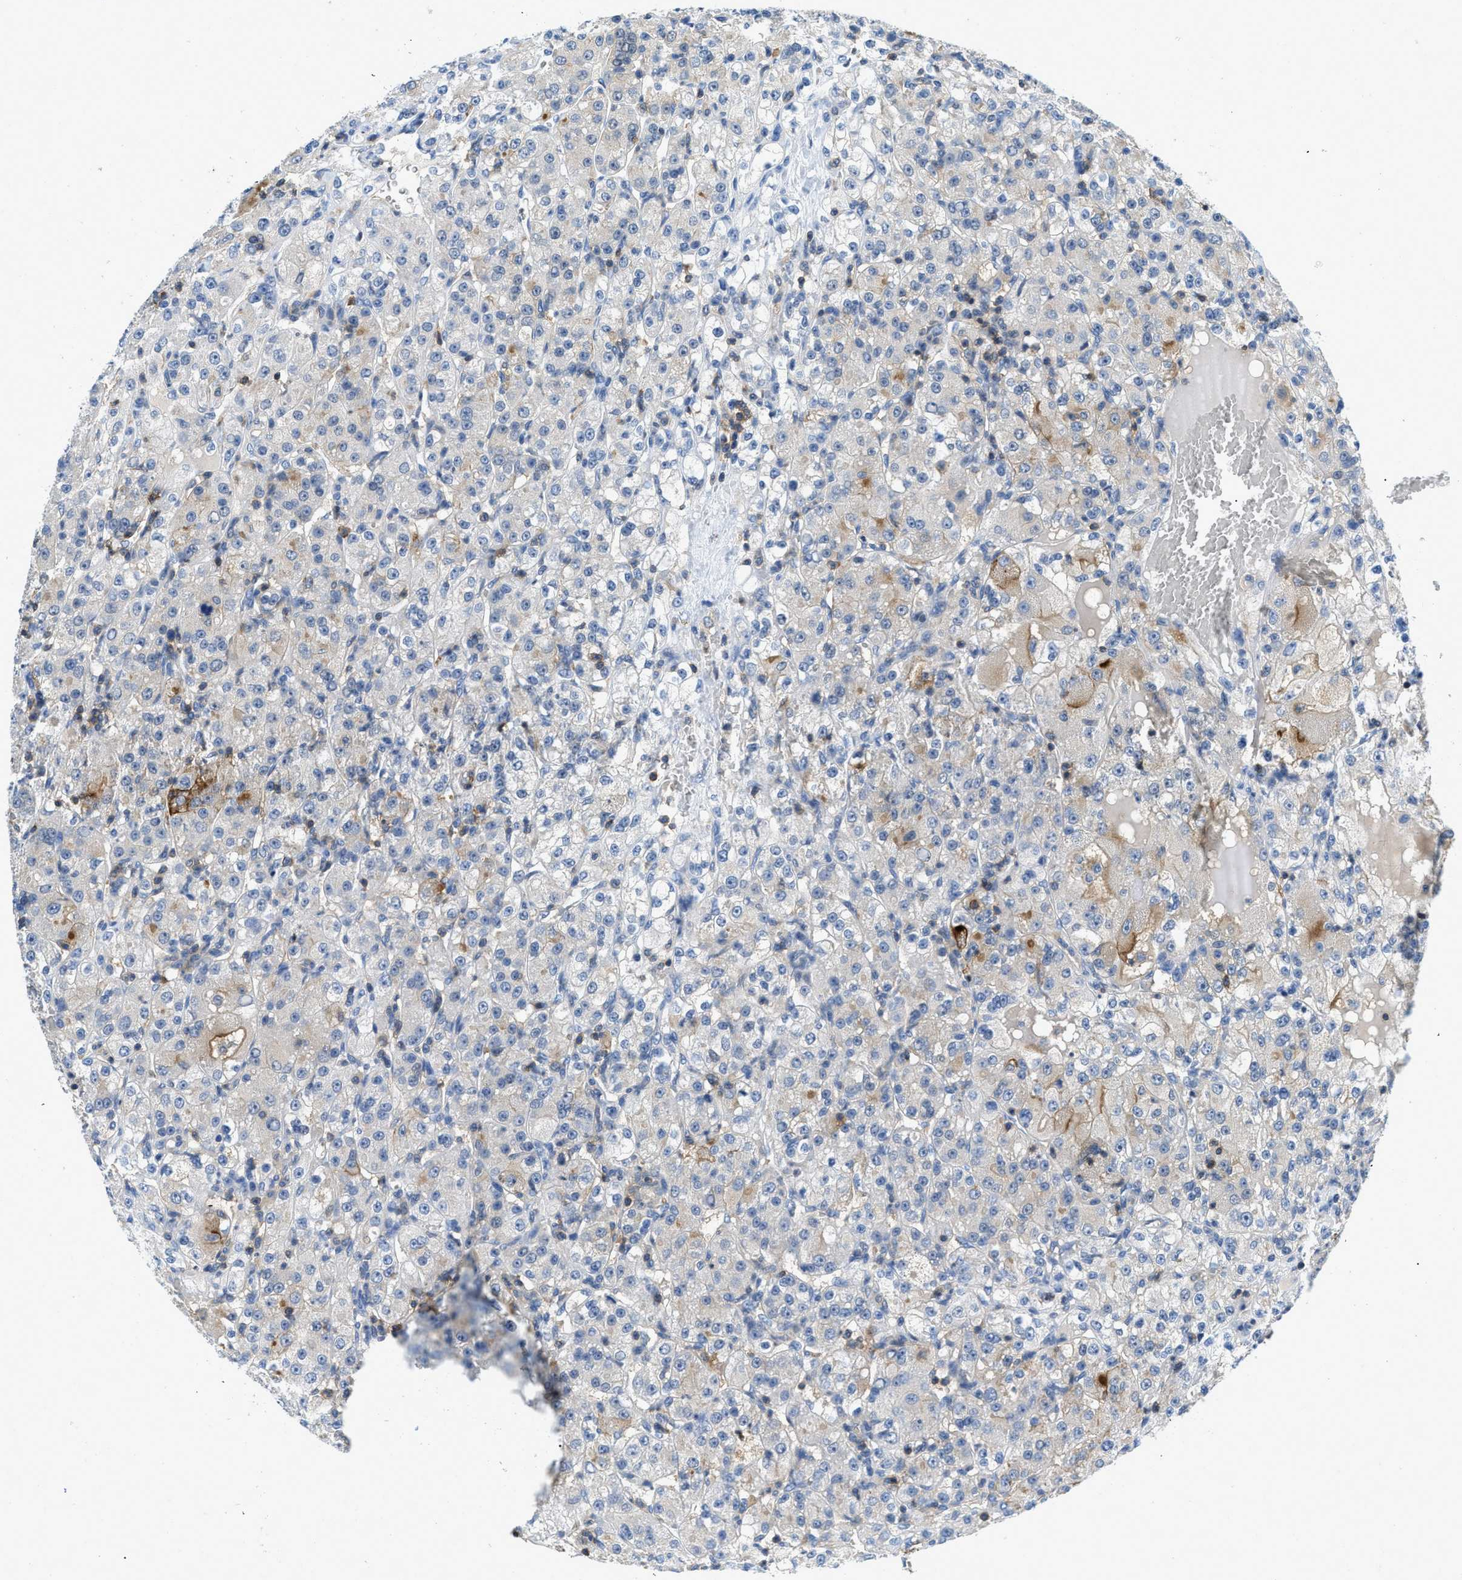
{"staining": {"intensity": "weak", "quantity": "<25%", "location": "cytoplasmic/membranous"}, "tissue": "renal cancer", "cell_type": "Tumor cells", "image_type": "cancer", "snomed": [{"axis": "morphology", "description": "Normal tissue, NOS"}, {"axis": "morphology", "description": "Adenocarcinoma, NOS"}, {"axis": "topography", "description": "Kidney"}], "caption": "Immunohistochemical staining of renal cancer shows no significant staining in tumor cells. (Stains: DAB (3,3'-diaminobenzidine) IHC with hematoxylin counter stain, Microscopy: brightfield microscopy at high magnification).", "gene": "FAM151A", "patient": {"sex": "male", "age": 61}}